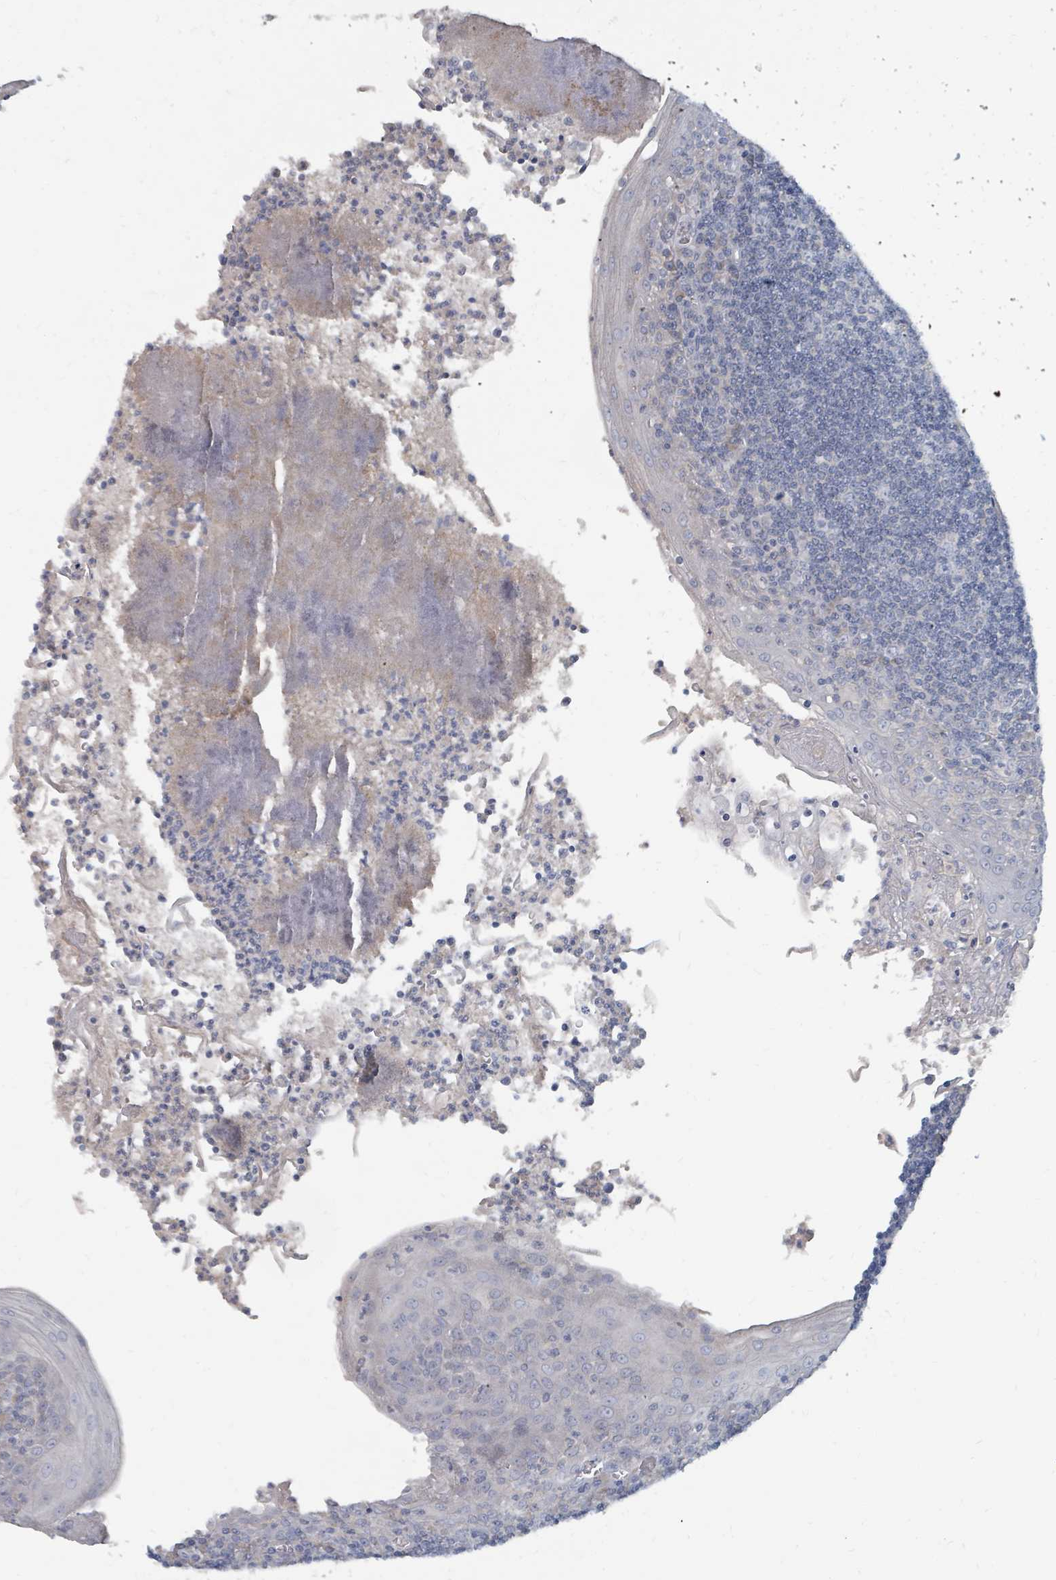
{"staining": {"intensity": "negative", "quantity": "none", "location": "none"}, "tissue": "tonsil", "cell_type": "Germinal center cells", "image_type": "normal", "snomed": [{"axis": "morphology", "description": "Normal tissue, NOS"}, {"axis": "topography", "description": "Tonsil"}], "caption": "An immunohistochemistry micrograph of benign tonsil is shown. There is no staining in germinal center cells of tonsil. Brightfield microscopy of IHC stained with DAB (3,3'-diaminobenzidine) (brown) and hematoxylin (blue), captured at high magnification.", "gene": "ARGFX", "patient": {"sex": "male", "age": 27}}